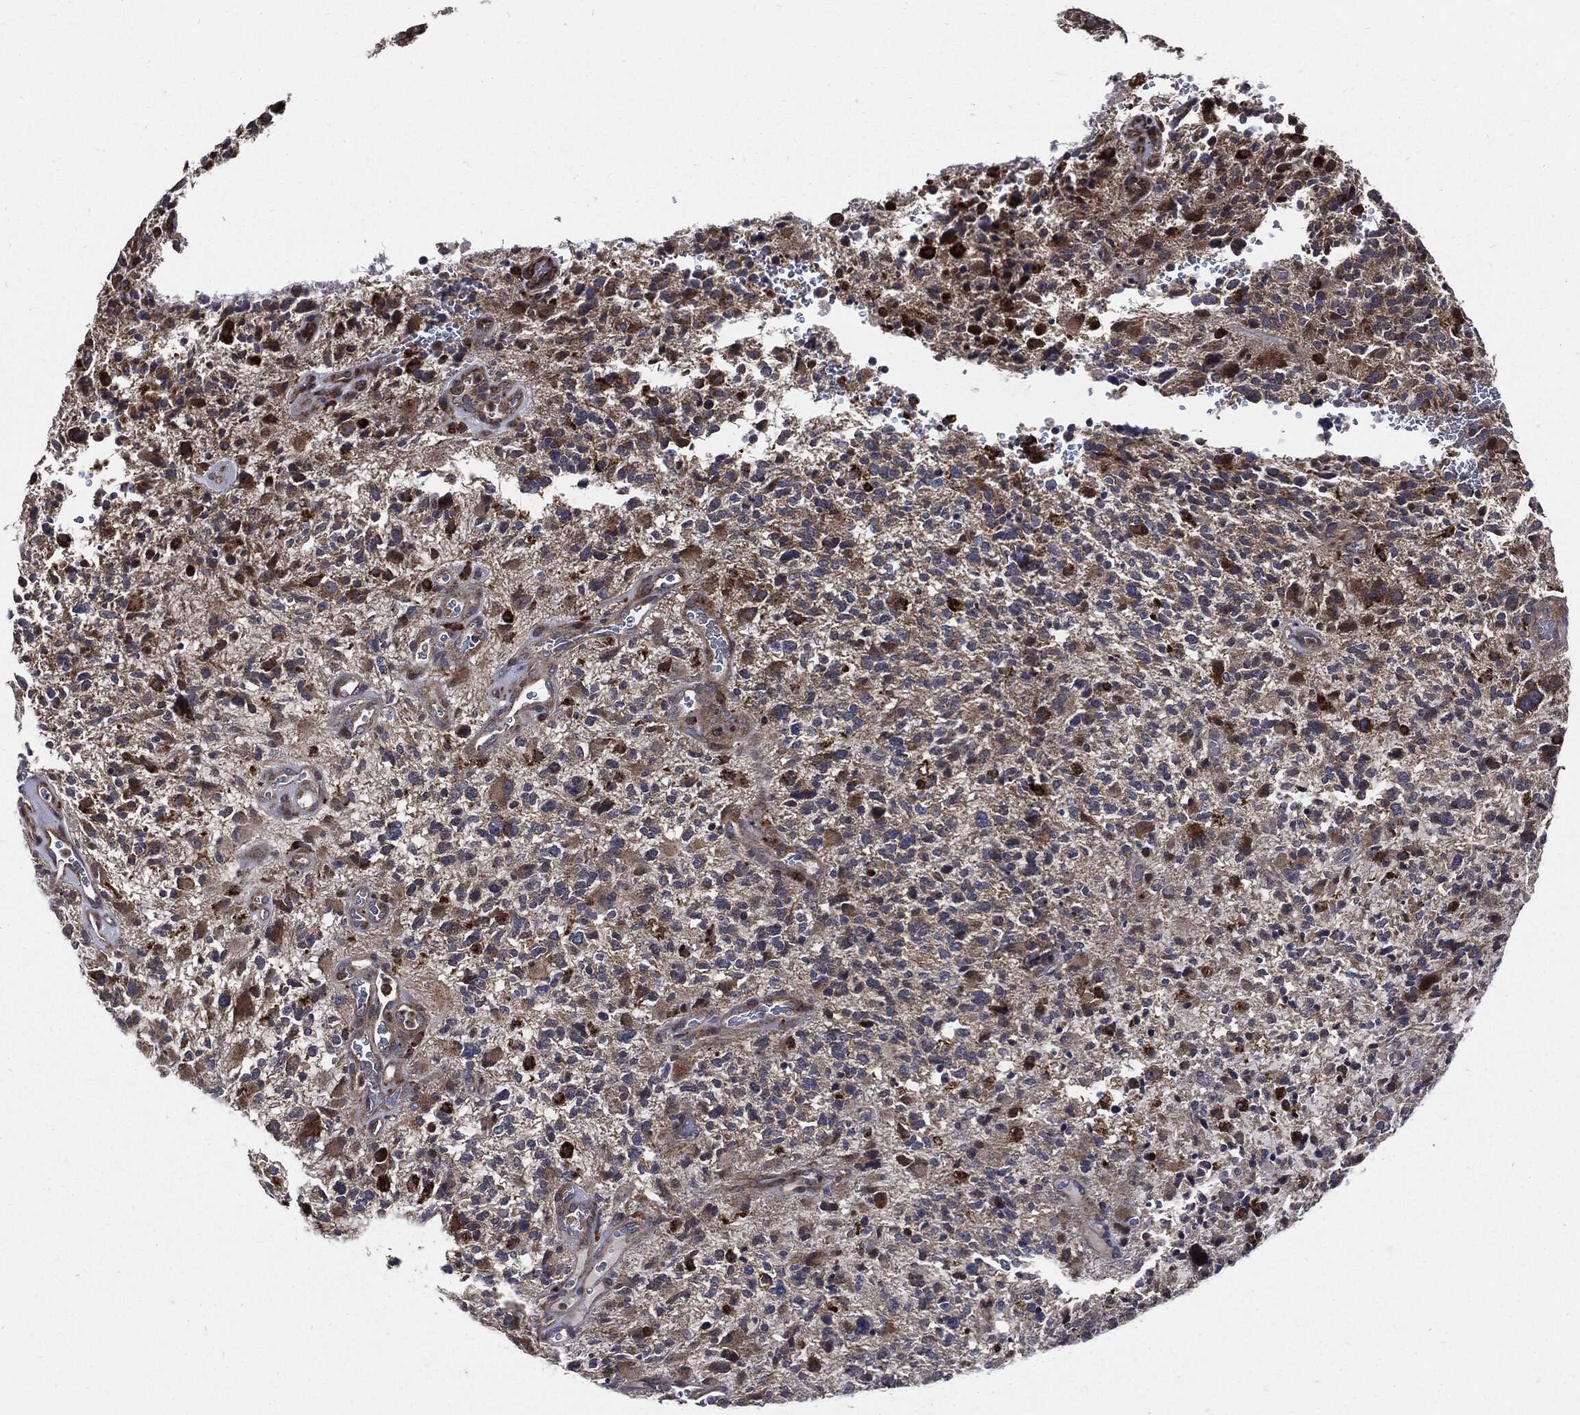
{"staining": {"intensity": "weak", "quantity": "25%-75%", "location": "cytoplasmic/membranous"}, "tissue": "glioma", "cell_type": "Tumor cells", "image_type": "cancer", "snomed": [{"axis": "morphology", "description": "Glioma, malignant, High grade"}, {"axis": "topography", "description": "Brain"}], "caption": "Immunohistochemical staining of glioma shows low levels of weak cytoplasmic/membranous protein expression in about 25%-75% of tumor cells.", "gene": "SLC31A2", "patient": {"sex": "female", "age": 71}}